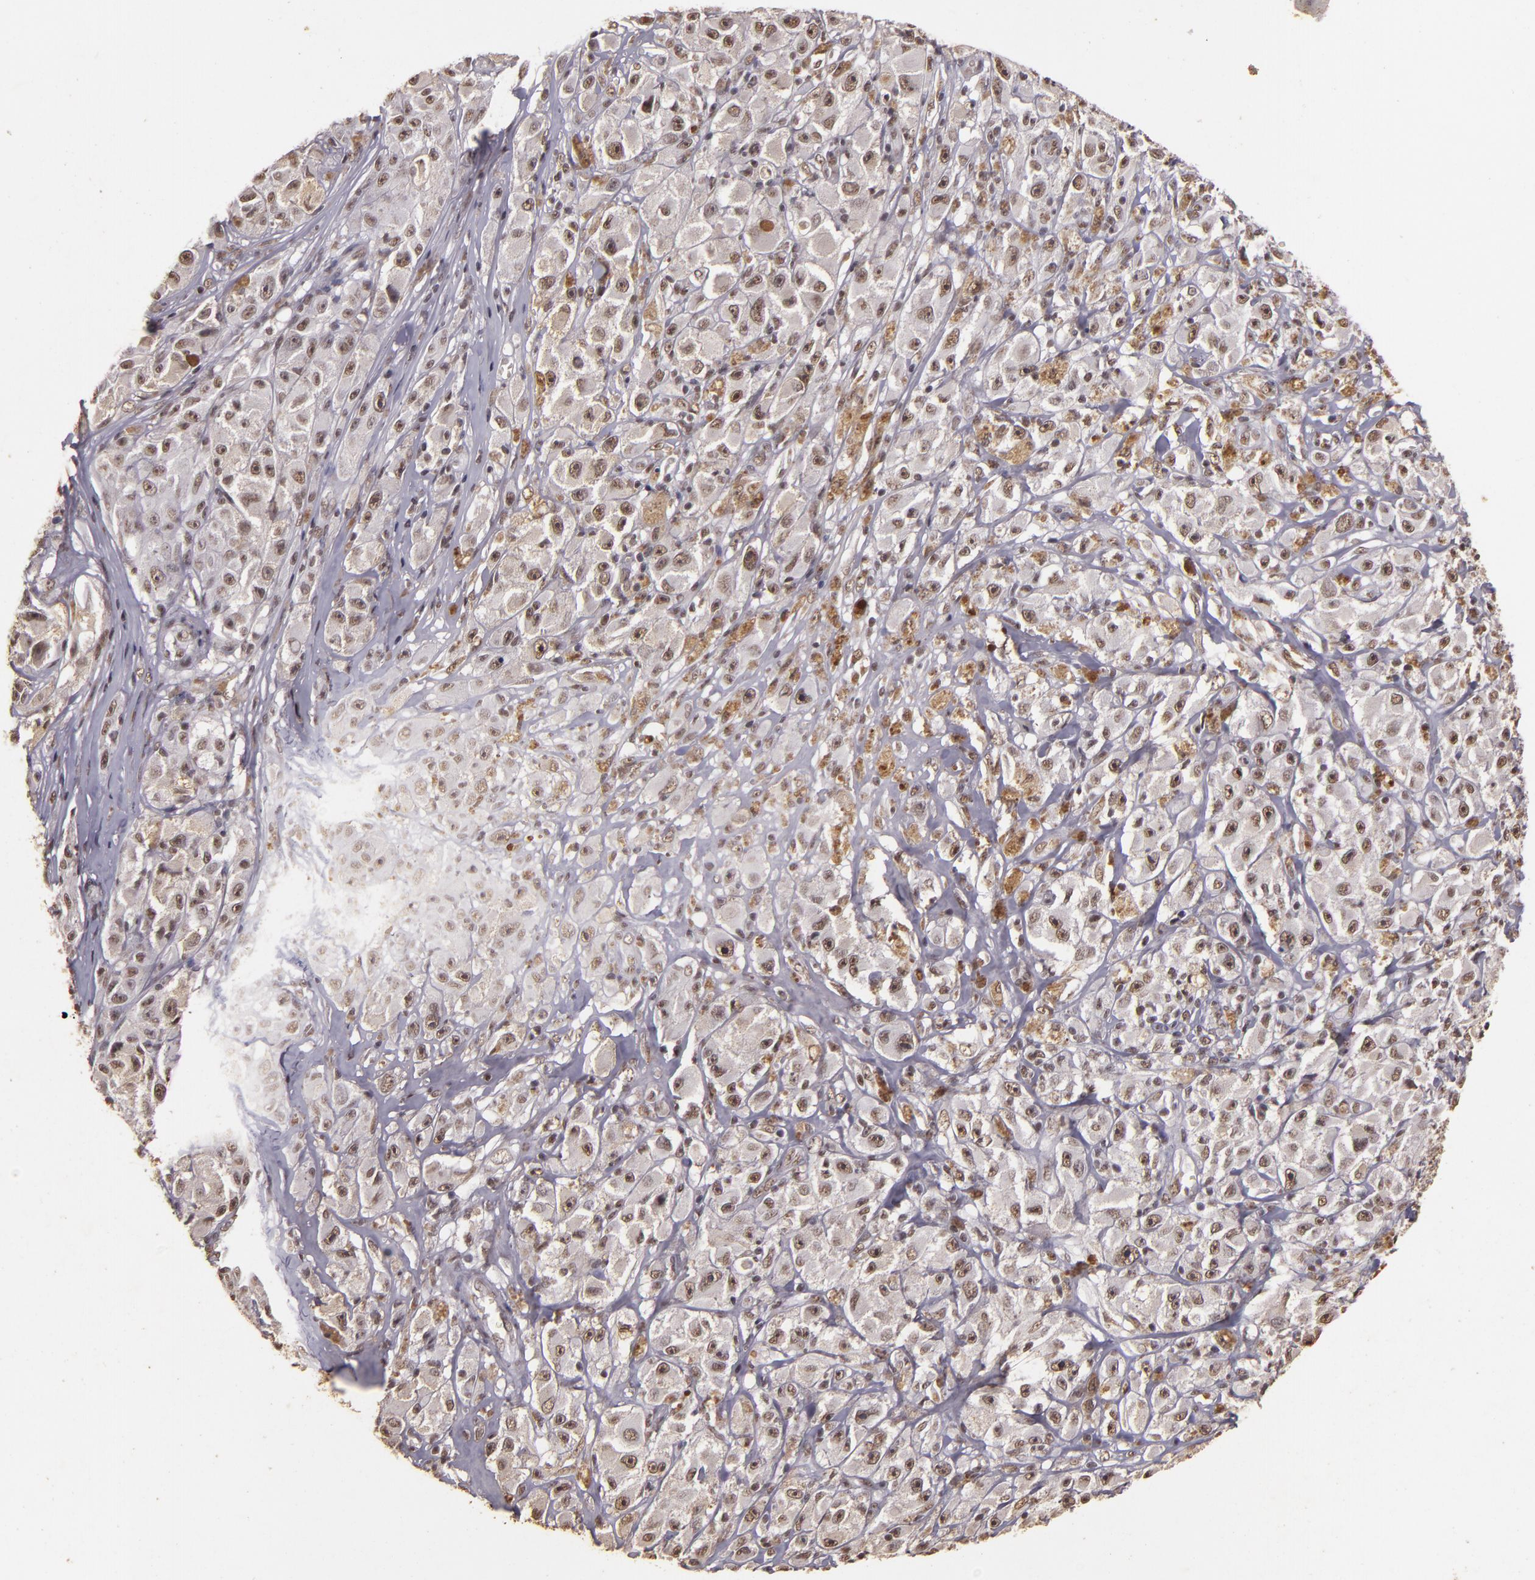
{"staining": {"intensity": "weak", "quantity": ">75%", "location": "nuclear"}, "tissue": "melanoma", "cell_type": "Tumor cells", "image_type": "cancer", "snomed": [{"axis": "morphology", "description": "Malignant melanoma, NOS"}, {"axis": "topography", "description": "Skin"}], "caption": "Human melanoma stained for a protein (brown) exhibits weak nuclear positive staining in about >75% of tumor cells.", "gene": "CBX3", "patient": {"sex": "male", "age": 56}}